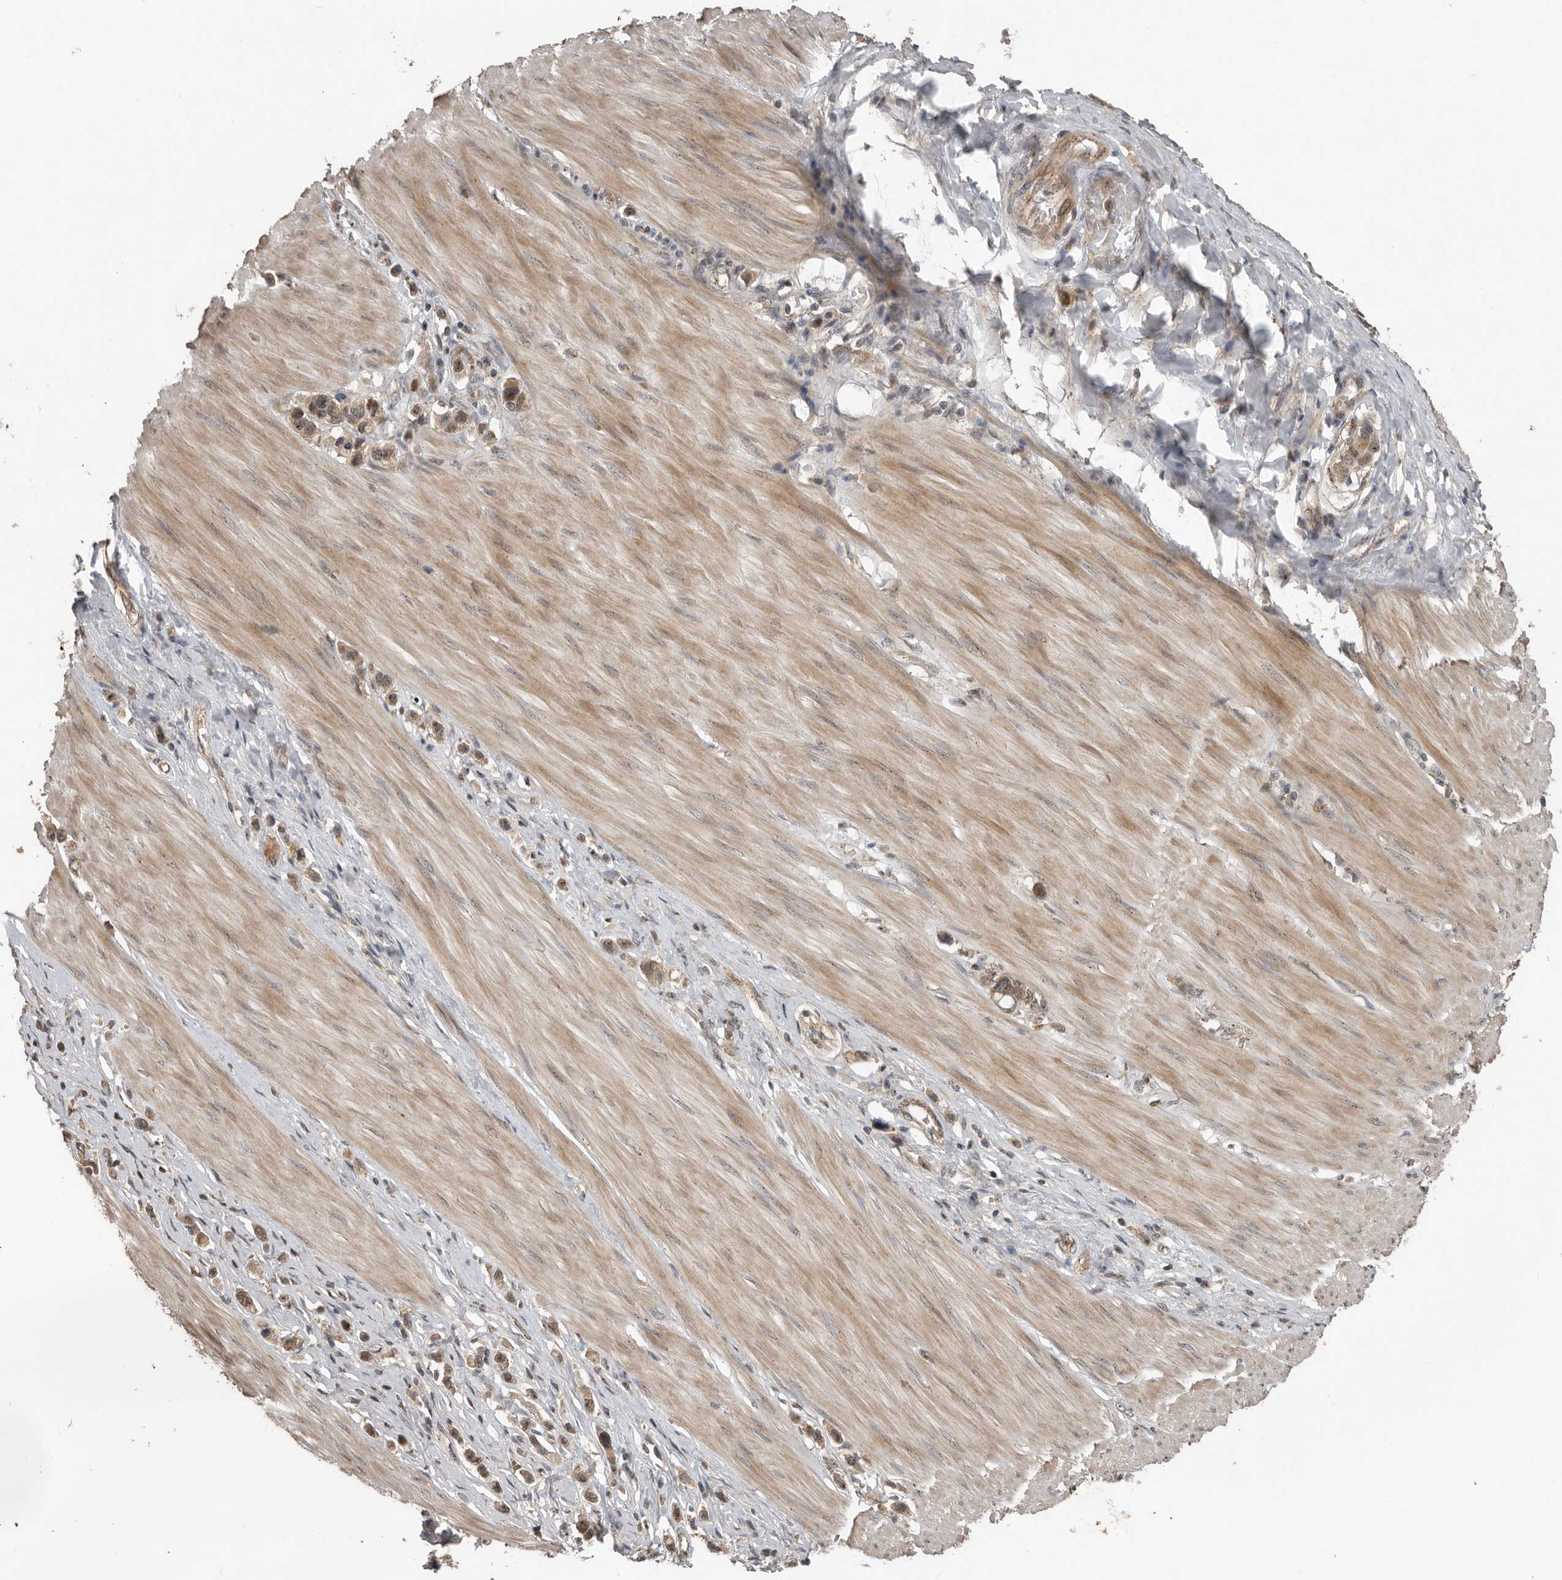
{"staining": {"intensity": "moderate", "quantity": ">75%", "location": "cytoplasmic/membranous,nuclear"}, "tissue": "stomach cancer", "cell_type": "Tumor cells", "image_type": "cancer", "snomed": [{"axis": "morphology", "description": "Adenocarcinoma, NOS"}, {"axis": "topography", "description": "Stomach"}], "caption": "Tumor cells exhibit moderate cytoplasmic/membranous and nuclear positivity in approximately >75% of cells in adenocarcinoma (stomach).", "gene": "CEP350", "patient": {"sex": "female", "age": 65}}